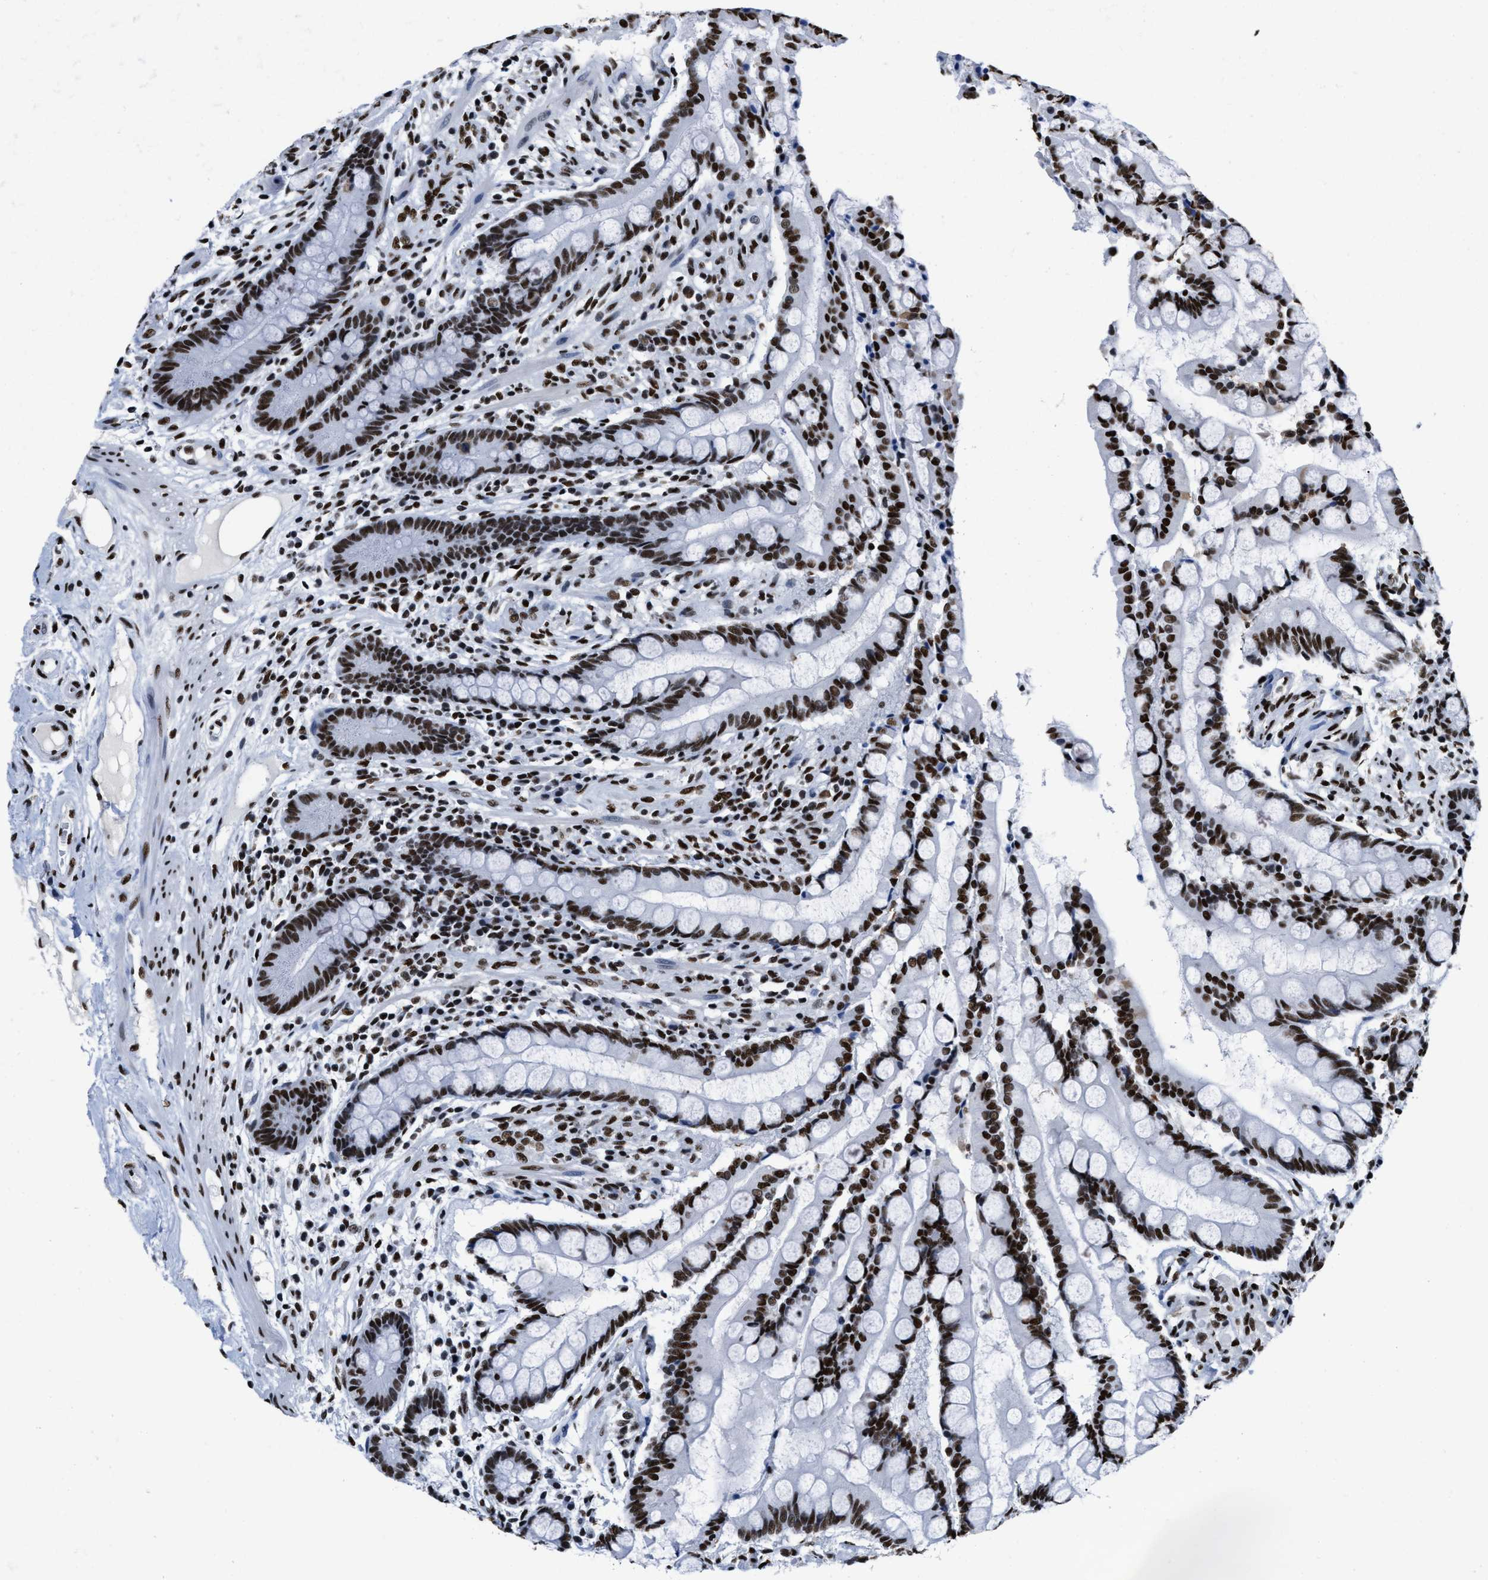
{"staining": {"intensity": "strong", "quantity": ">75%", "location": "nuclear"}, "tissue": "colon", "cell_type": "Endothelial cells", "image_type": "normal", "snomed": [{"axis": "morphology", "description": "Normal tissue, NOS"}, {"axis": "topography", "description": "Colon"}], "caption": "Immunohistochemical staining of normal colon demonstrates >75% levels of strong nuclear protein positivity in about >75% of endothelial cells.", "gene": "SMARCC2", "patient": {"sex": "male", "age": 73}}